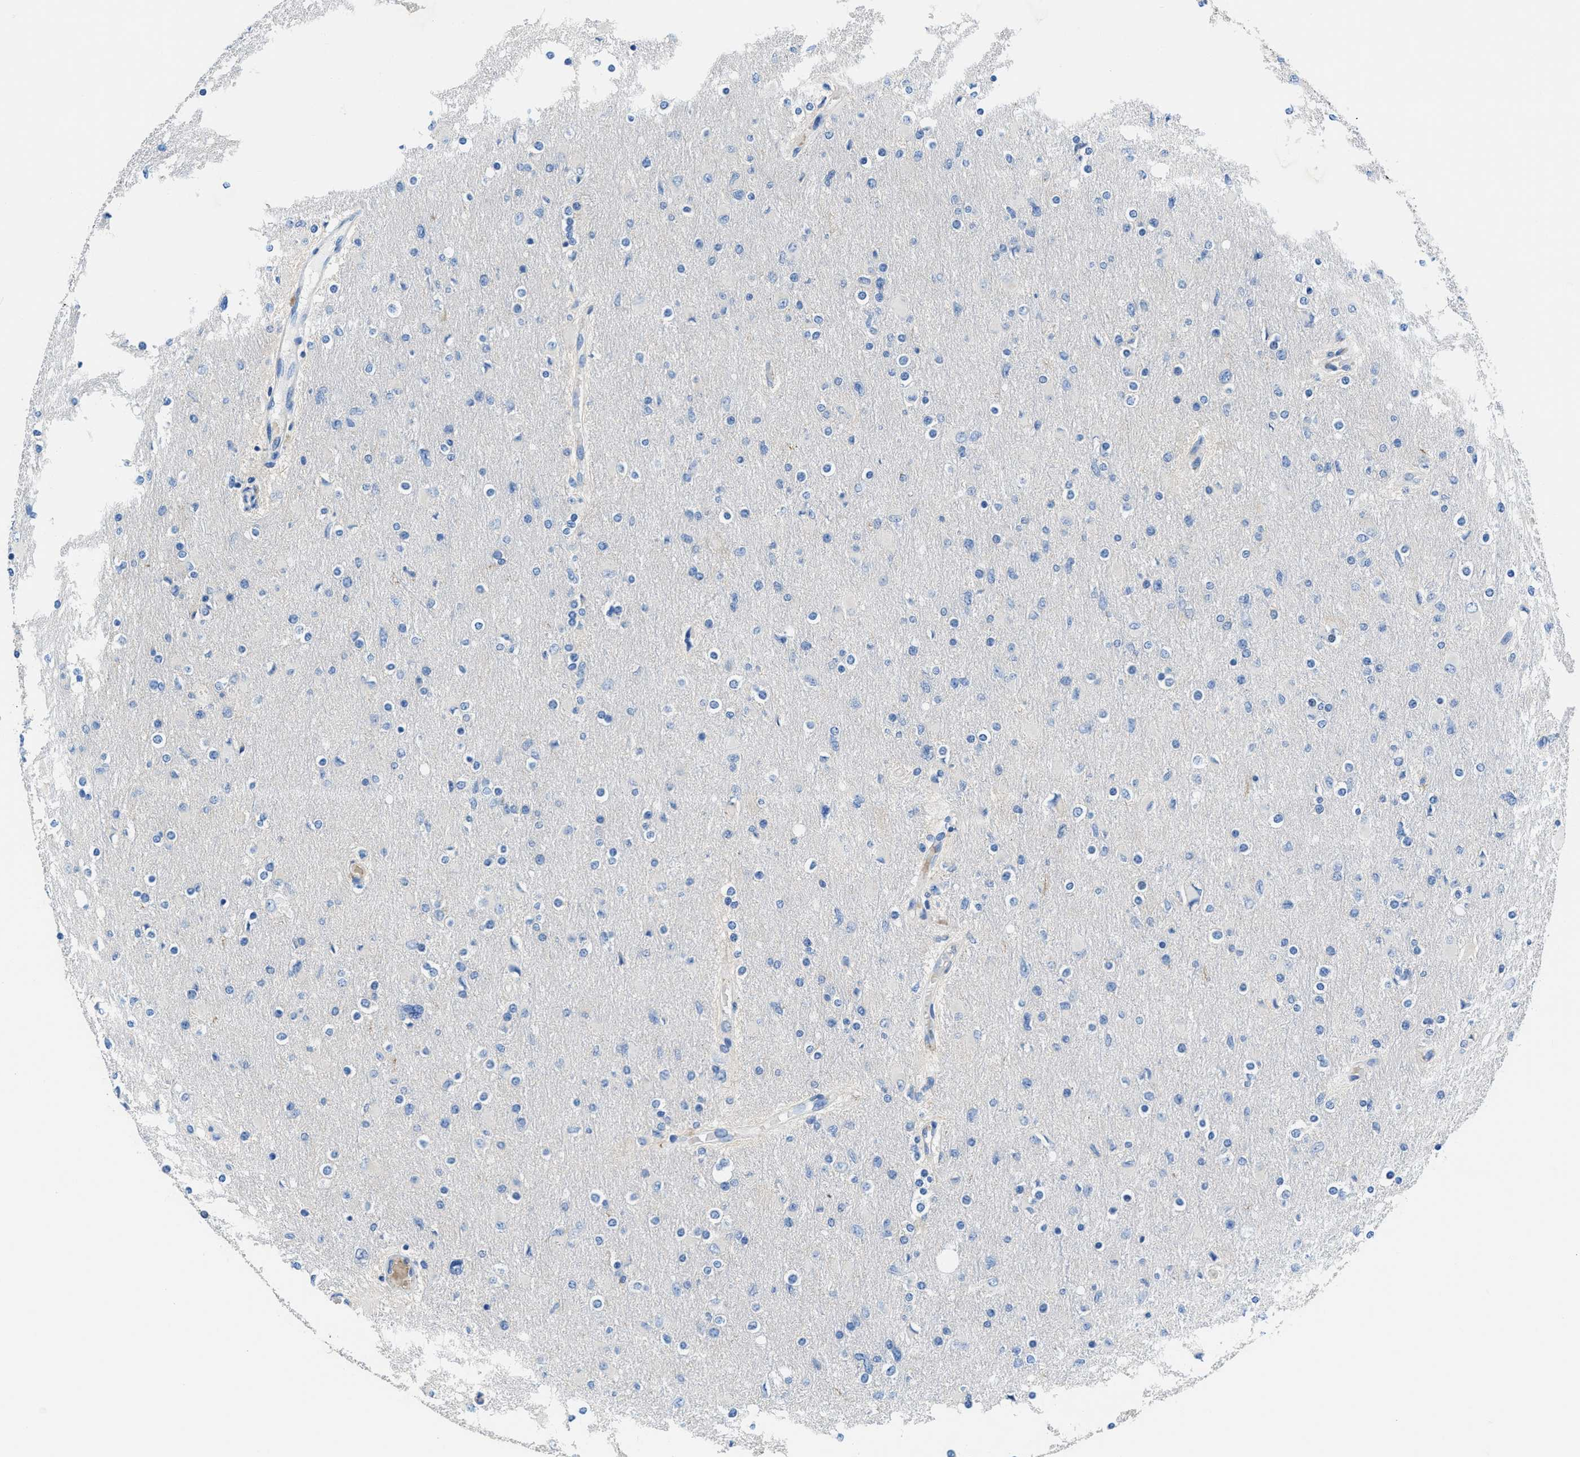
{"staining": {"intensity": "negative", "quantity": "none", "location": "none"}, "tissue": "glioma", "cell_type": "Tumor cells", "image_type": "cancer", "snomed": [{"axis": "morphology", "description": "Glioma, malignant, High grade"}, {"axis": "topography", "description": "Cerebral cortex"}], "caption": "Human glioma stained for a protein using IHC displays no staining in tumor cells.", "gene": "NEB", "patient": {"sex": "female", "age": 36}}